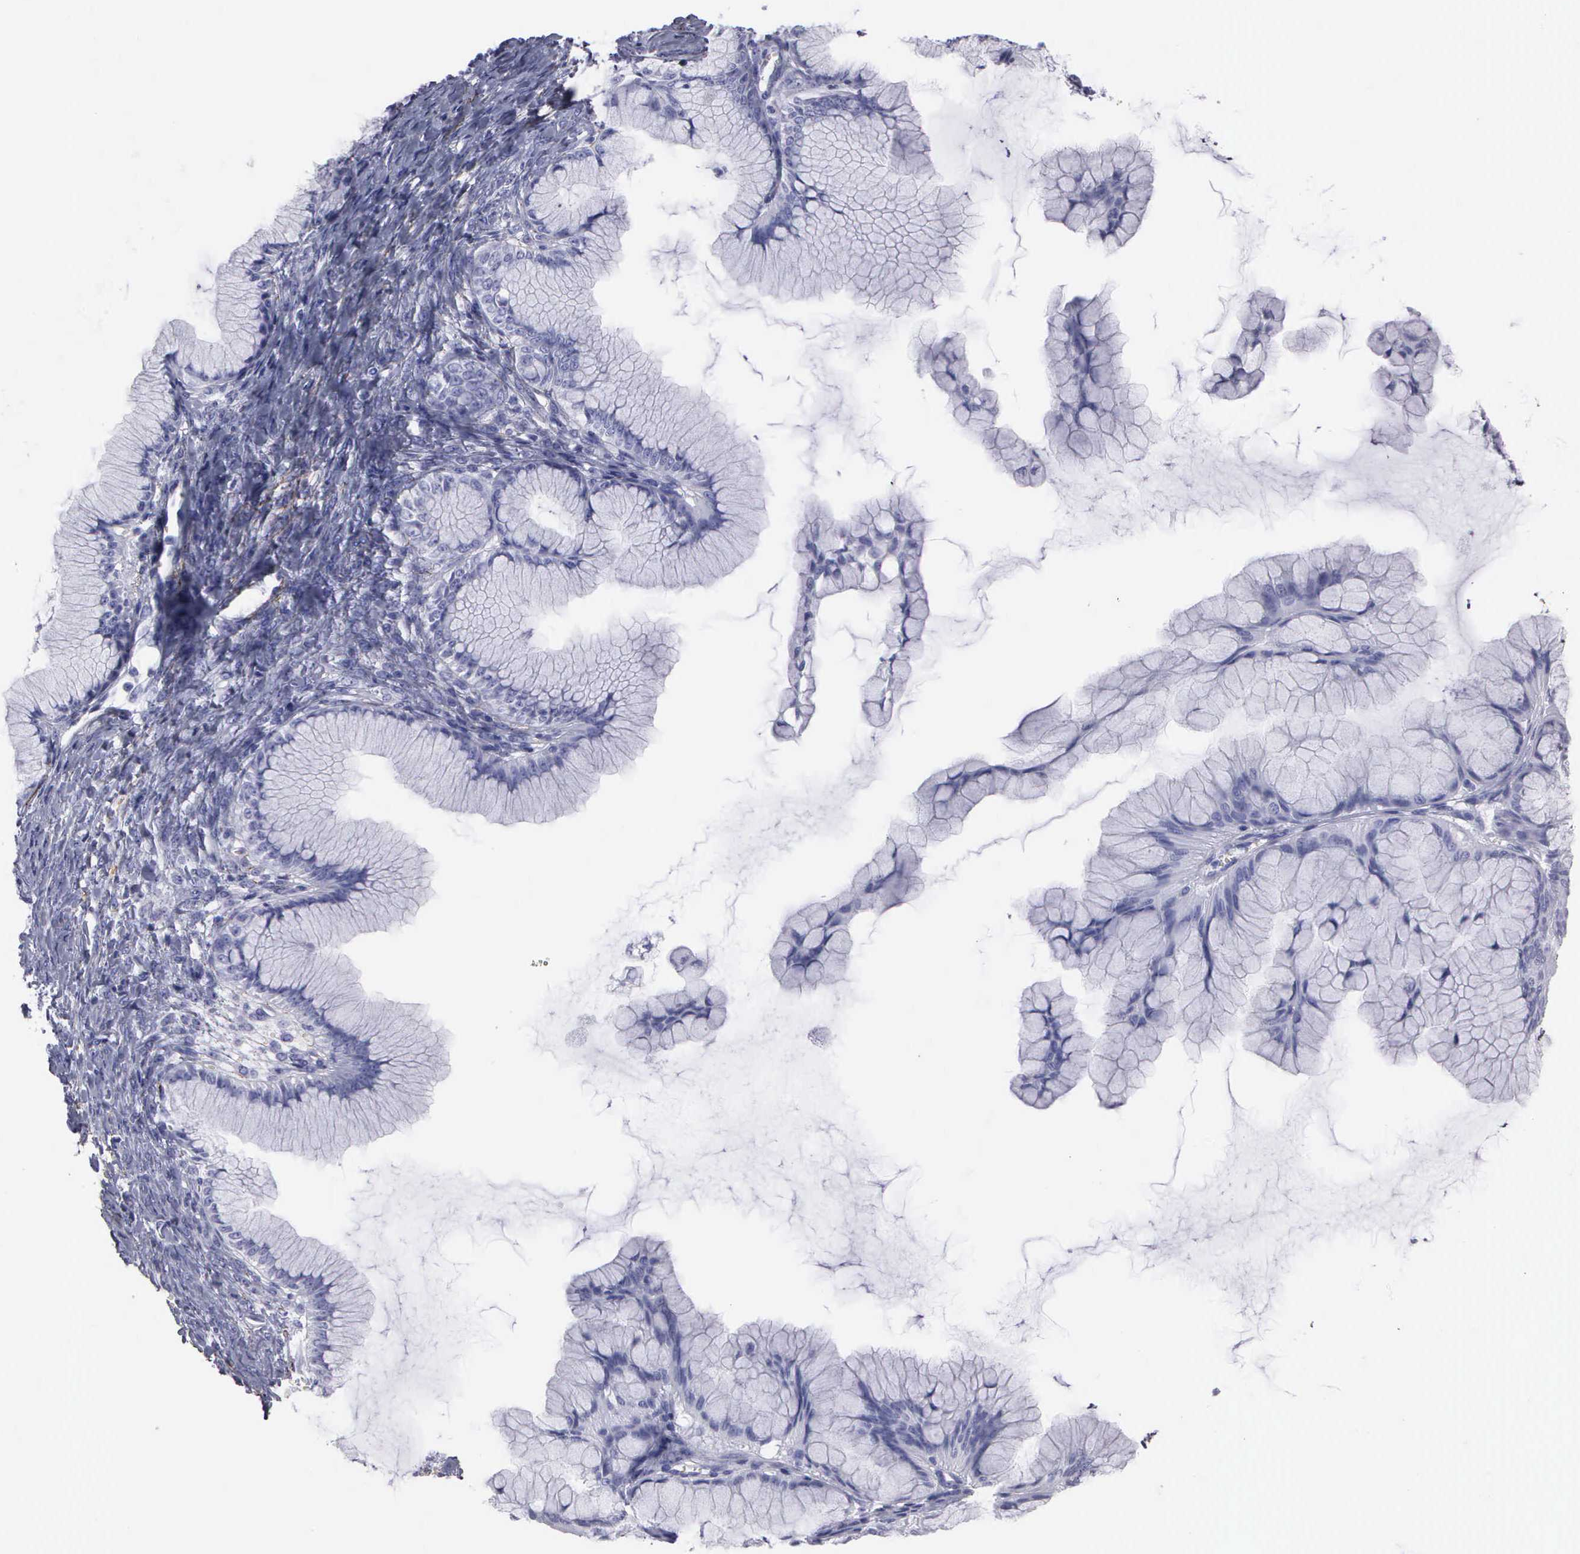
{"staining": {"intensity": "negative", "quantity": "none", "location": "none"}, "tissue": "ovarian cancer", "cell_type": "Tumor cells", "image_type": "cancer", "snomed": [{"axis": "morphology", "description": "Cystadenocarcinoma, mucinous, NOS"}, {"axis": "topography", "description": "Ovary"}], "caption": "Tumor cells show no significant staining in mucinous cystadenocarcinoma (ovarian).", "gene": "FBLN5", "patient": {"sex": "female", "age": 41}}